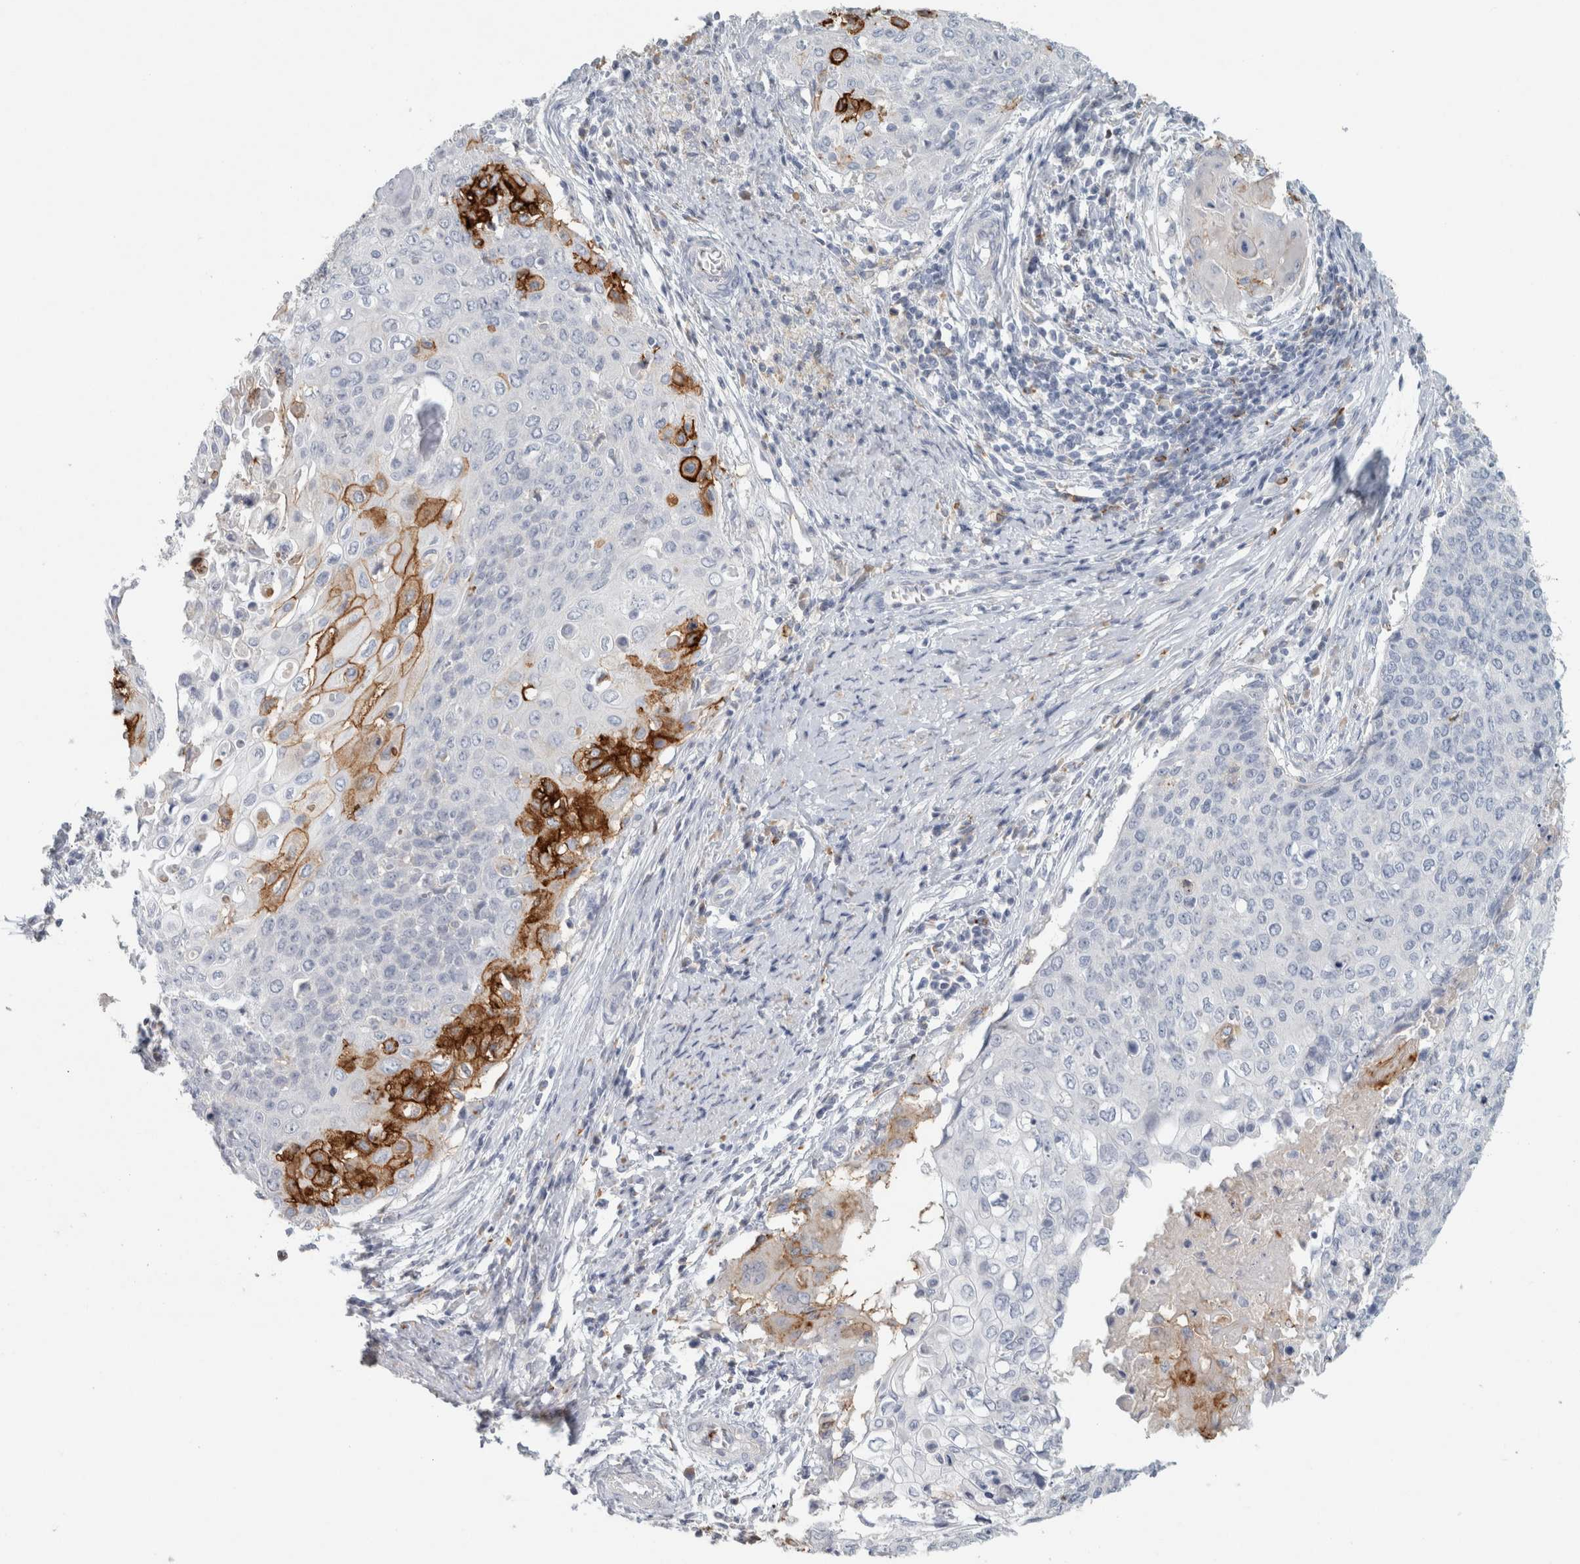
{"staining": {"intensity": "strong", "quantity": "<25%", "location": "cytoplasmic/membranous"}, "tissue": "cervical cancer", "cell_type": "Tumor cells", "image_type": "cancer", "snomed": [{"axis": "morphology", "description": "Squamous cell carcinoma, NOS"}, {"axis": "topography", "description": "Cervix"}], "caption": "Human cervical cancer (squamous cell carcinoma) stained with a protein marker demonstrates strong staining in tumor cells.", "gene": "CD36", "patient": {"sex": "female", "age": 39}}